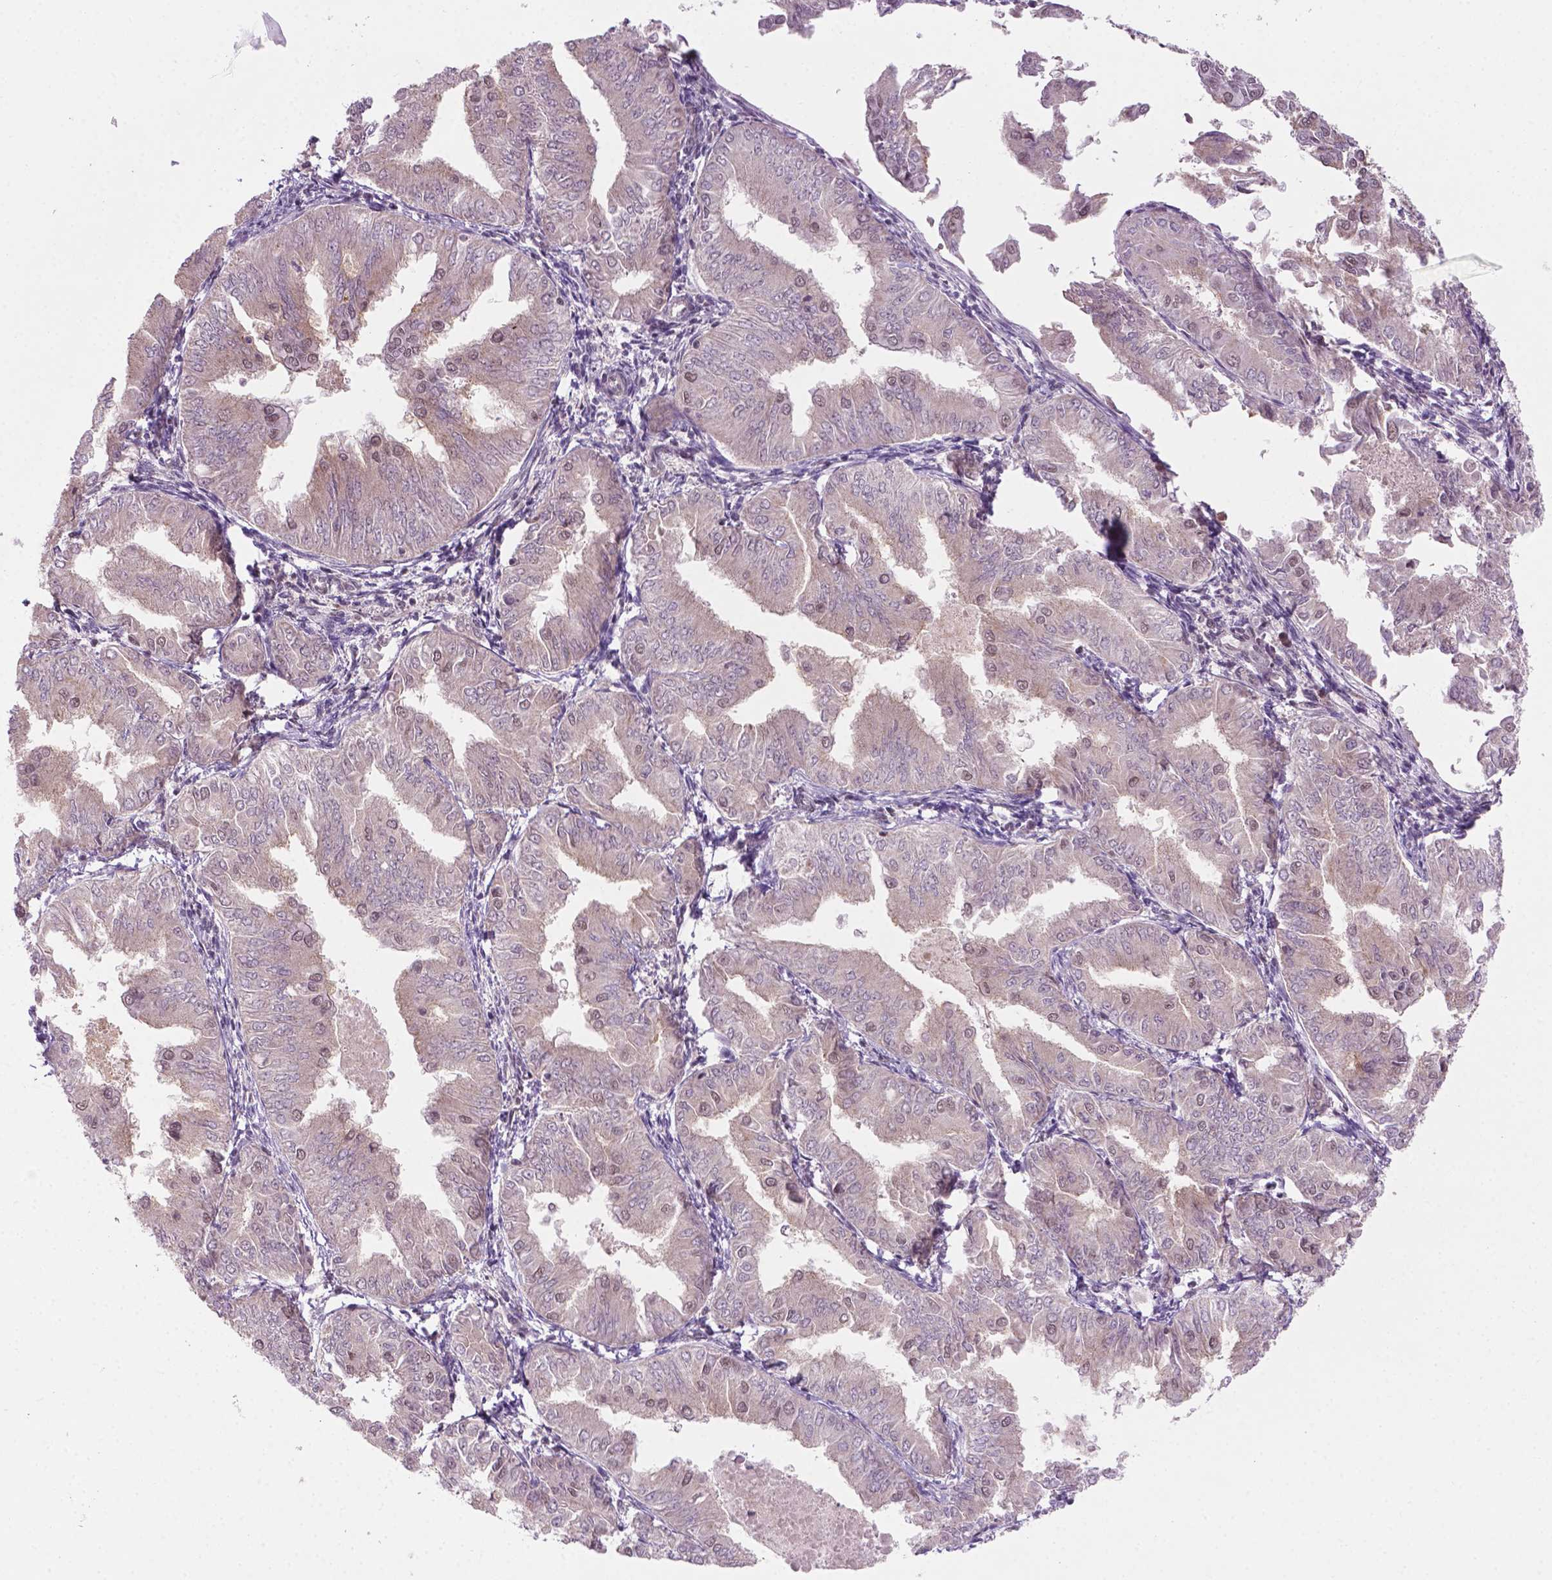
{"staining": {"intensity": "weak", "quantity": "<25%", "location": "nuclear"}, "tissue": "endometrial cancer", "cell_type": "Tumor cells", "image_type": "cancer", "snomed": [{"axis": "morphology", "description": "Adenocarcinoma, NOS"}, {"axis": "topography", "description": "Endometrium"}], "caption": "This photomicrograph is of endometrial cancer stained with immunohistochemistry to label a protein in brown with the nuclei are counter-stained blue. There is no positivity in tumor cells. (Brightfield microscopy of DAB (3,3'-diaminobenzidine) immunohistochemistry at high magnification).", "gene": "PHAX", "patient": {"sex": "female", "age": 53}}